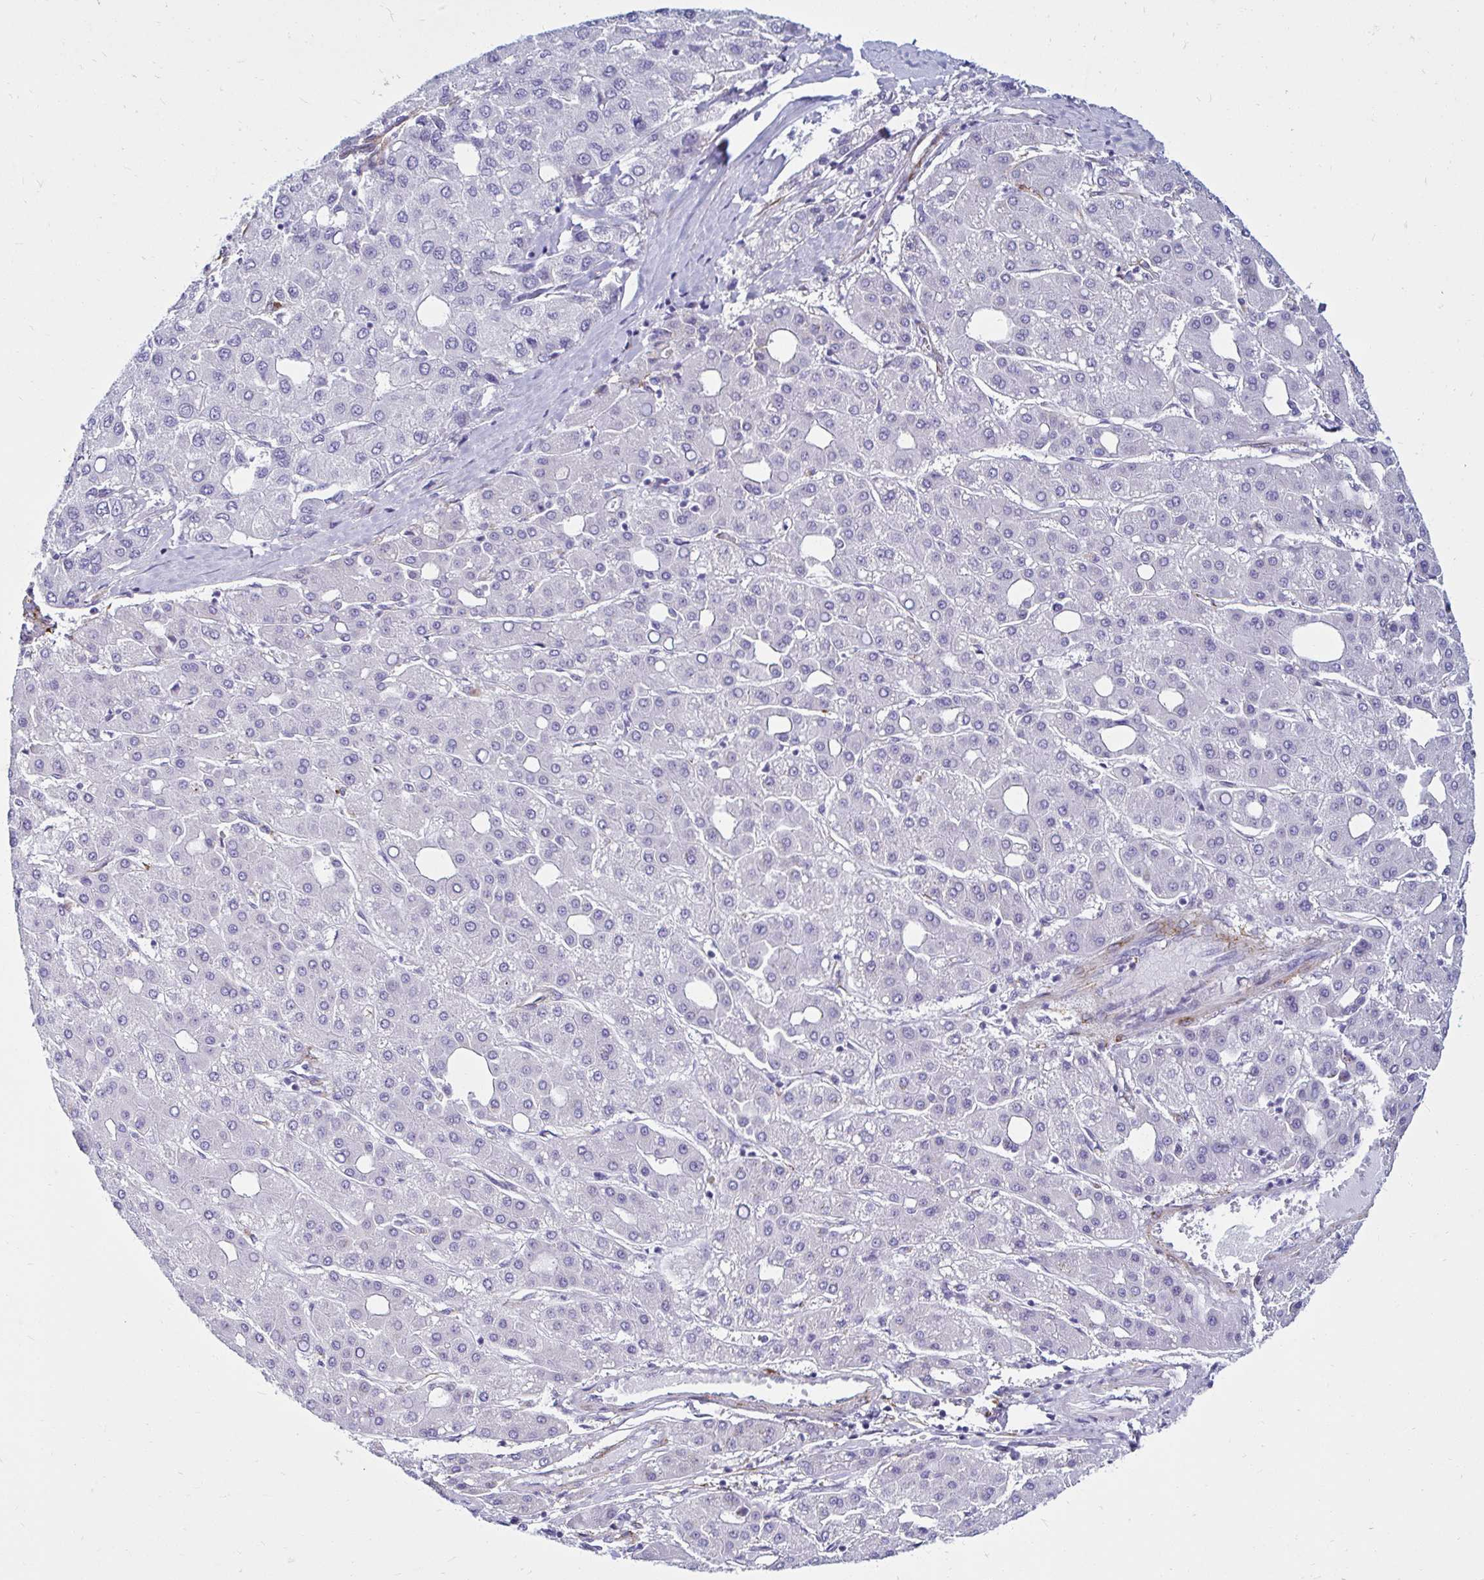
{"staining": {"intensity": "negative", "quantity": "none", "location": "none"}, "tissue": "renal cancer", "cell_type": "Tumor cells", "image_type": "cancer", "snomed": [{"axis": "morphology", "description": "Adenocarcinoma, NOS"}, {"axis": "topography", "description": "Kidney"}], "caption": "The image displays no staining of tumor cells in renal cancer.", "gene": "ANKRD62", "patient": {"sex": "male", "age": 63}}